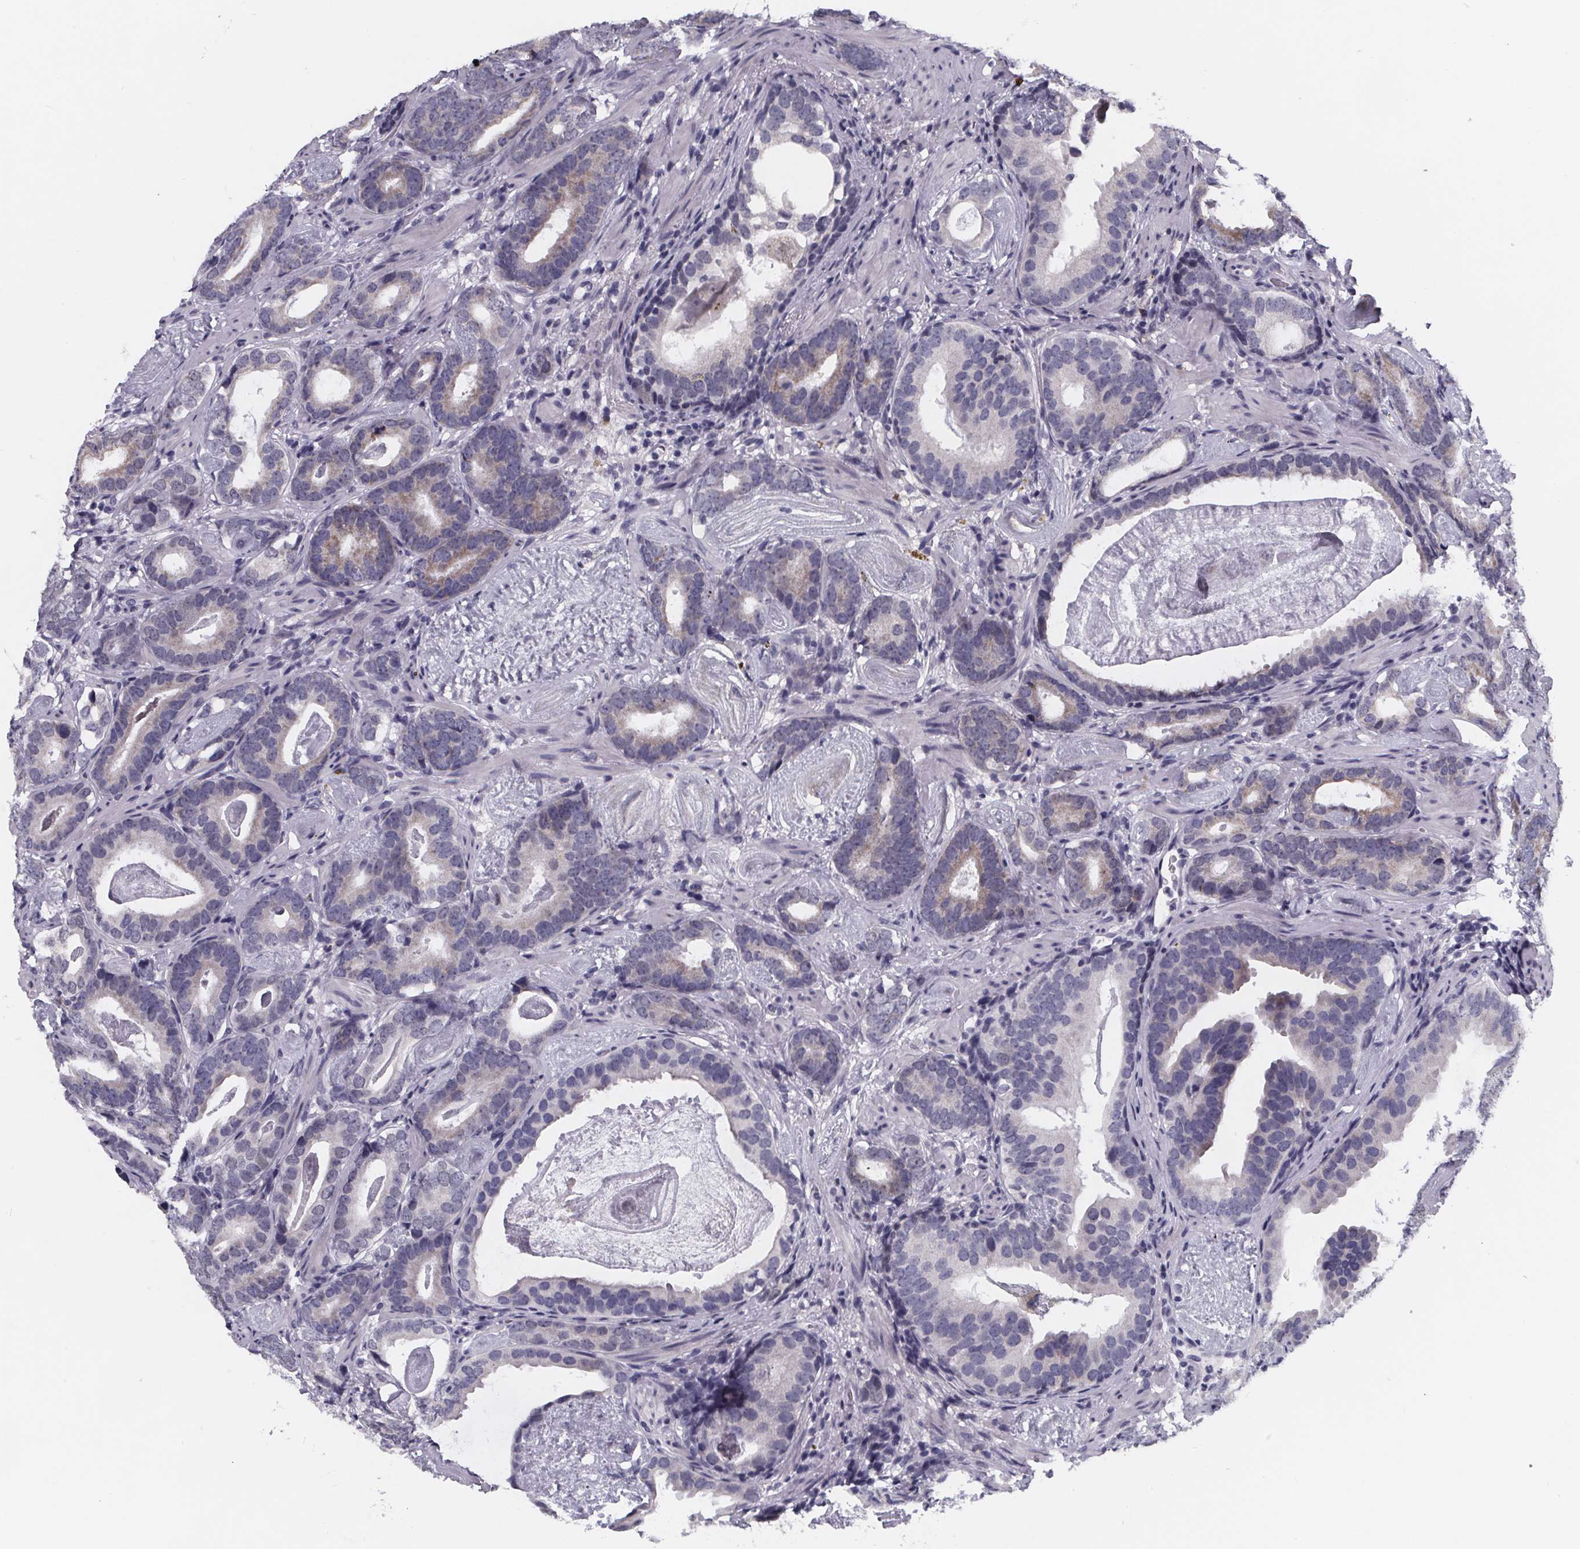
{"staining": {"intensity": "weak", "quantity": "<25%", "location": "cytoplasmic/membranous"}, "tissue": "prostate cancer", "cell_type": "Tumor cells", "image_type": "cancer", "snomed": [{"axis": "morphology", "description": "Adenocarcinoma, Low grade"}, {"axis": "topography", "description": "Prostate and seminal vesicle, NOS"}], "caption": "There is no significant positivity in tumor cells of prostate cancer (adenocarcinoma (low-grade)).", "gene": "PAH", "patient": {"sex": "male", "age": 71}}